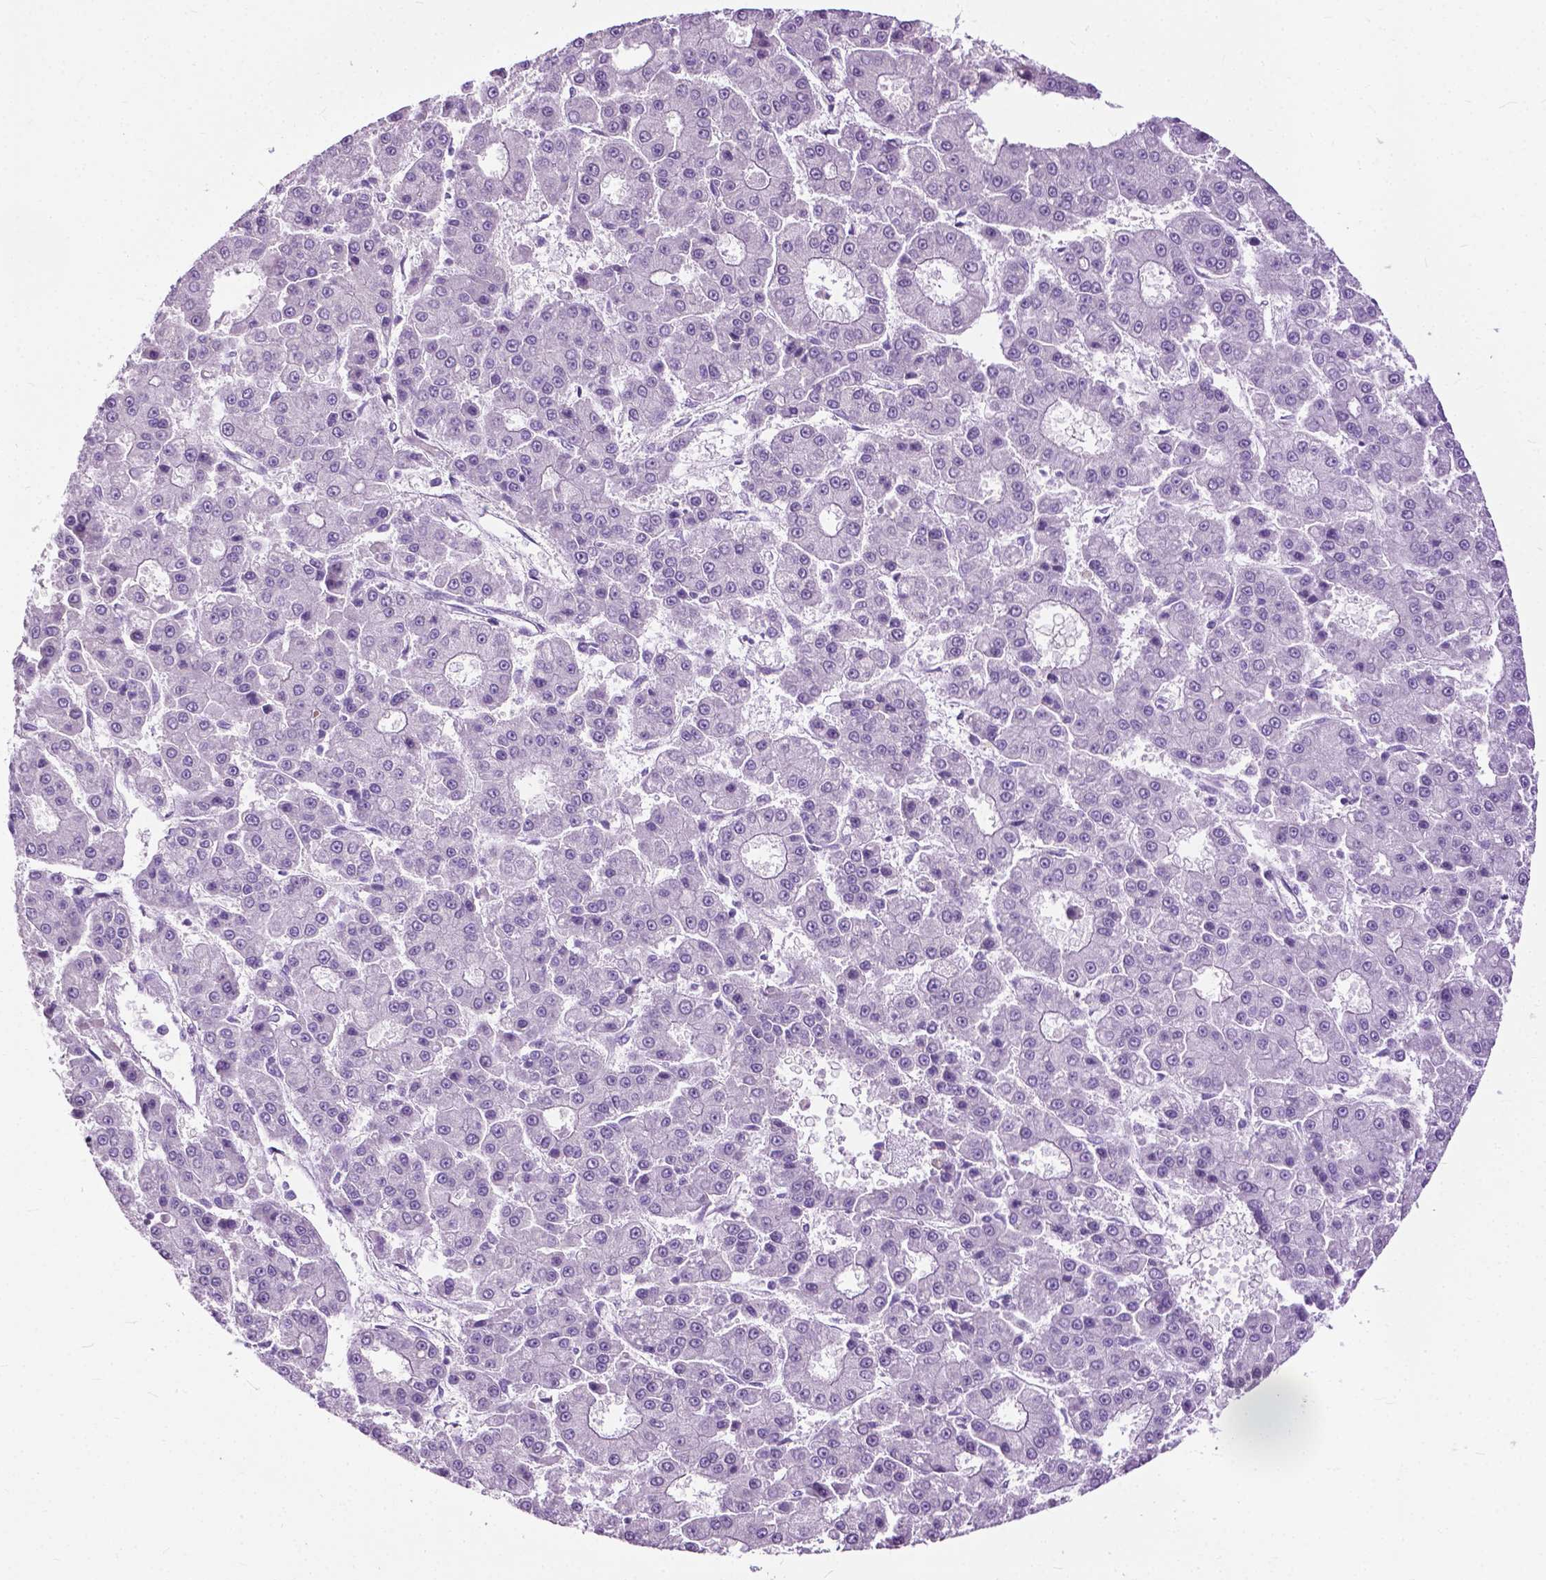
{"staining": {"intensity": "negative", "quantity": "none", "location": "none"}, "tissue": "liver cancer", "cell_type": "Tumor cells", "image_type": "cancer", "snomed": [{"axis": "morphology", "description": "Carcinoma, Hepatocellular, NOS"}, {"axis": "topography", "description": "Liver"}], "caption": "The photomicrograph reveals no staining of tumor cells in liver hepatocellular carcinoma.", "gene": "GPR37L1", "patient": {"sex": "male", "age": 70}}